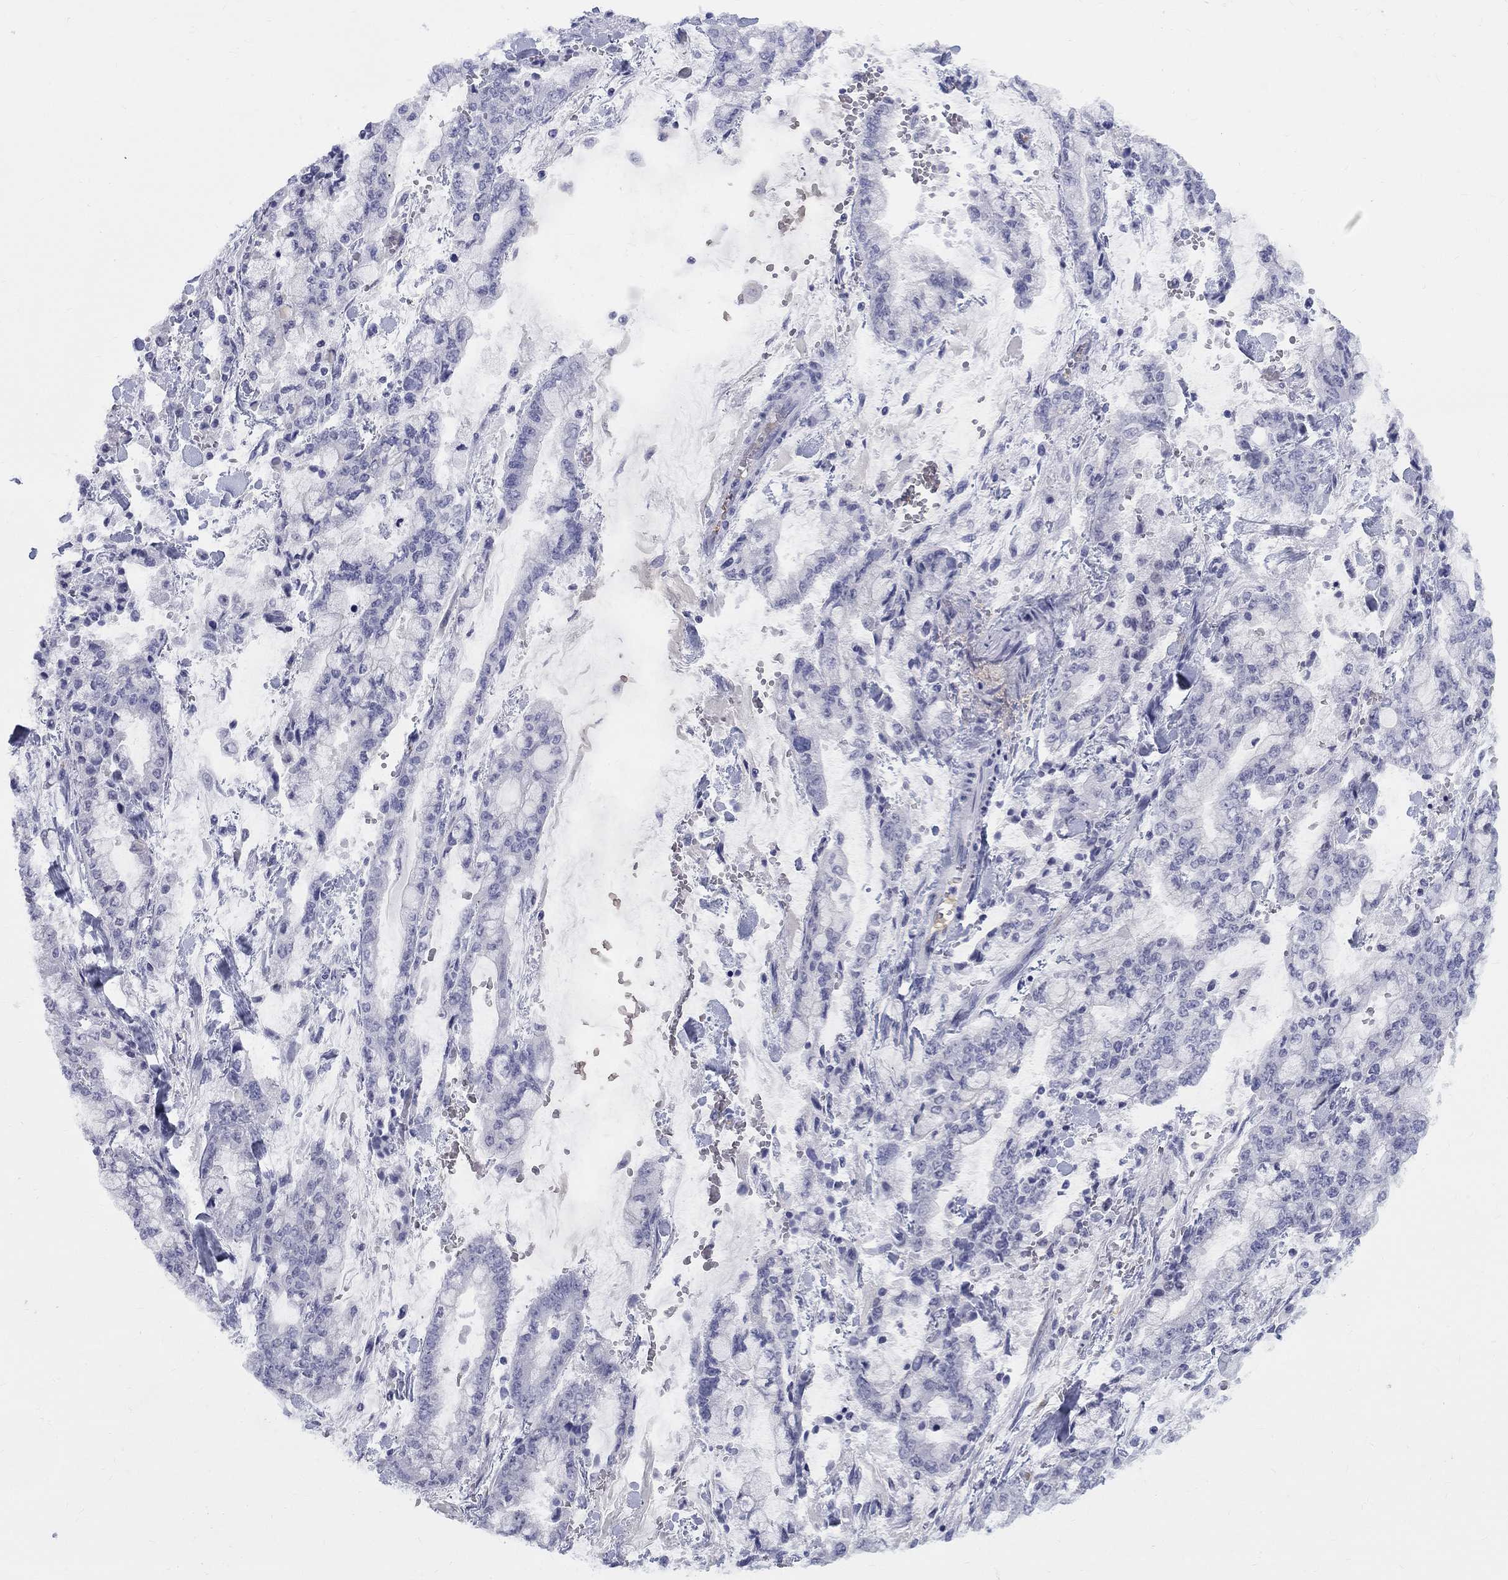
{"staining": {"intensity": "negative", "quantity": "none", "location": "none"}, "tissue": "stomach cancer", "cell_type": "Tumor cells", "image_type": "cancer", "snomed": [{"axis": "morphology", "description": "Normal tissue, NOS"}, {"axis": "morphology", "description": "Adenocarcinoma, NOS"}, {"axis": "topography", "description": "Stomach, upper"}, {"axis": "topography", "description": "Stomach"}], "caption": "Tumor cells are negative for brown protein staining in stomach adenocarcinoma.", "gene": "DMTN", "patient": {"sex": "male", "age": 76}}